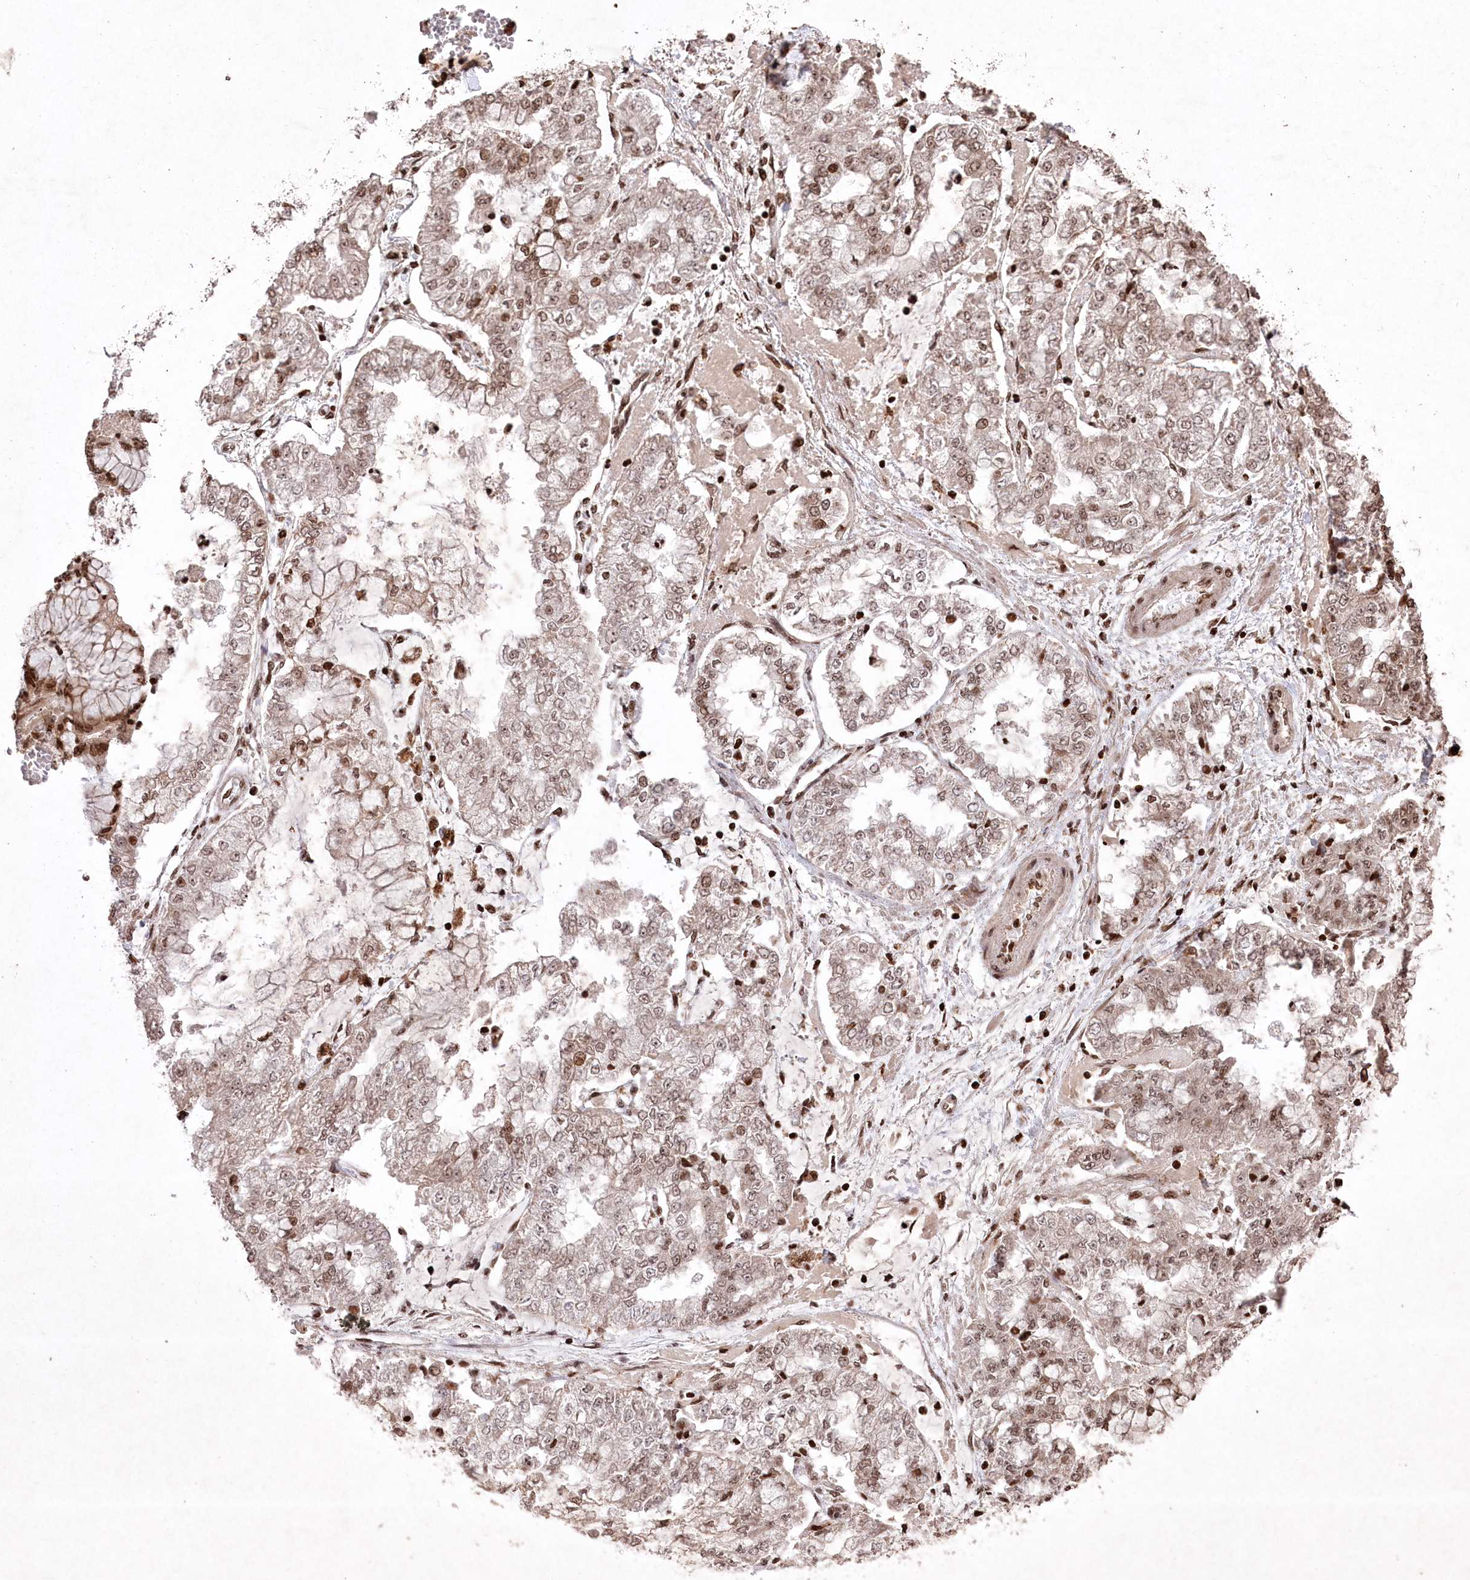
{"staining": {"intensity": "moderate", "quantity": ">75%", "location": "nuclear"}, "tissue": "stomach cancer", "cell_type": "Tumor cells", "image_type": "cancer", "snomed": [{"axis": "morphology", "description": "Adenocarcinoma, NOS"}, {"axis": "topography", "description": "Stomach"}], "caption": "Immunohistochemistry (IHC) photomicrograph of neoplastic tissue: human stomach cancer stained using IHC reveals medium levels of moderate protein expression localized specifically in the nuclear of tumor cells, appearing as a nuclear brown color.", "gene": "CCSER2", "patient": {"sex": "male", "age": 76}}